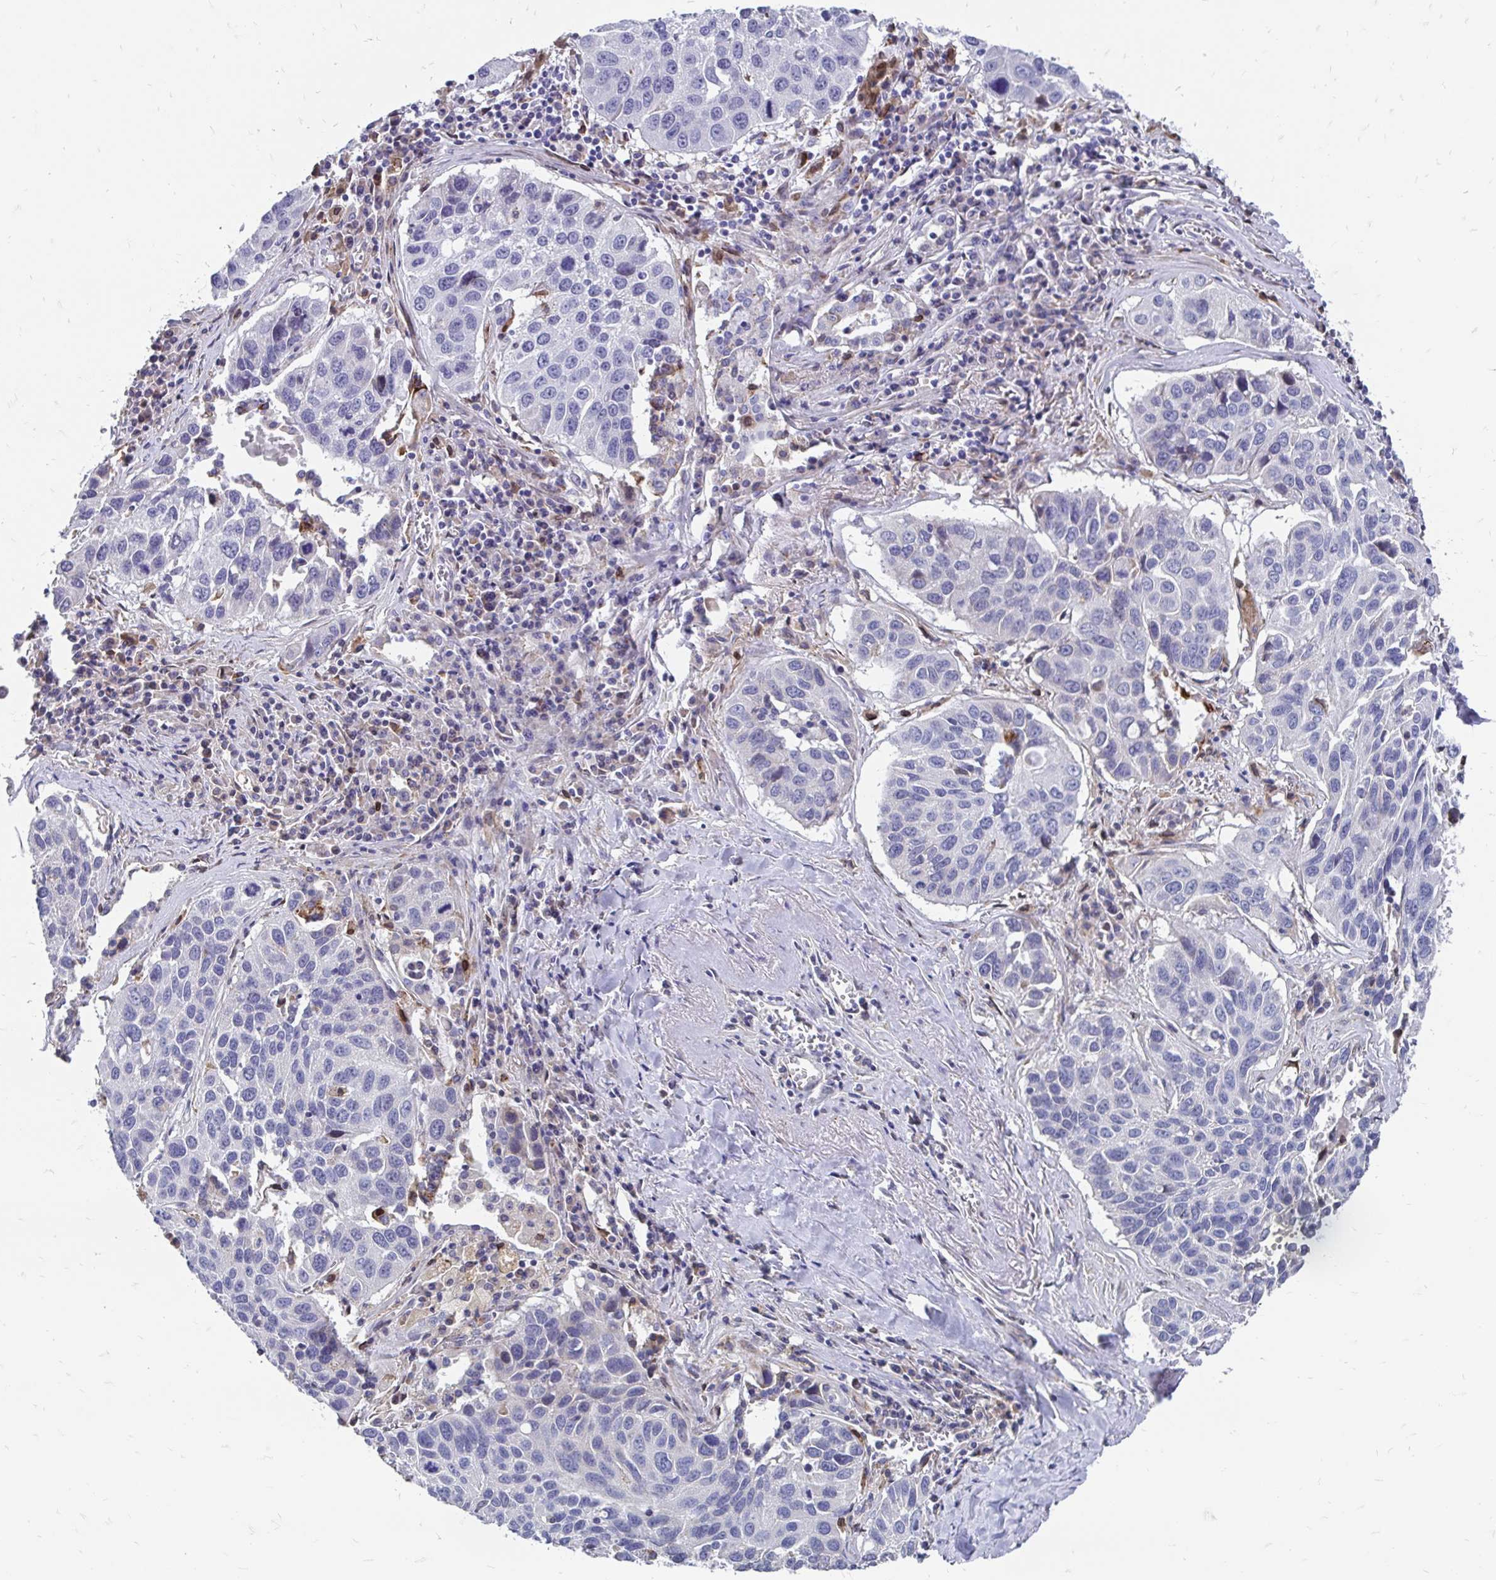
{"staining": {"intensity": "negative", "quantity": "none", "location": "none"}, "tissue": "lung cancer", "cell_type": "Tumor cells", "image_type": "cancer", "snomed": [{"axis": "morphology", "description": "Squamous cell carcinoma, NOS"}, {"axis": "topography", "description": "Lung"}], "caption": "High magnification brightfield microscopy of lung cancer stained with DAB (brown) and counterstained with hematoxylin (blue): tumor cells show no significant positivity.", "gene": "CDKL1", "patient": {"sex": "female", "age": 61}}